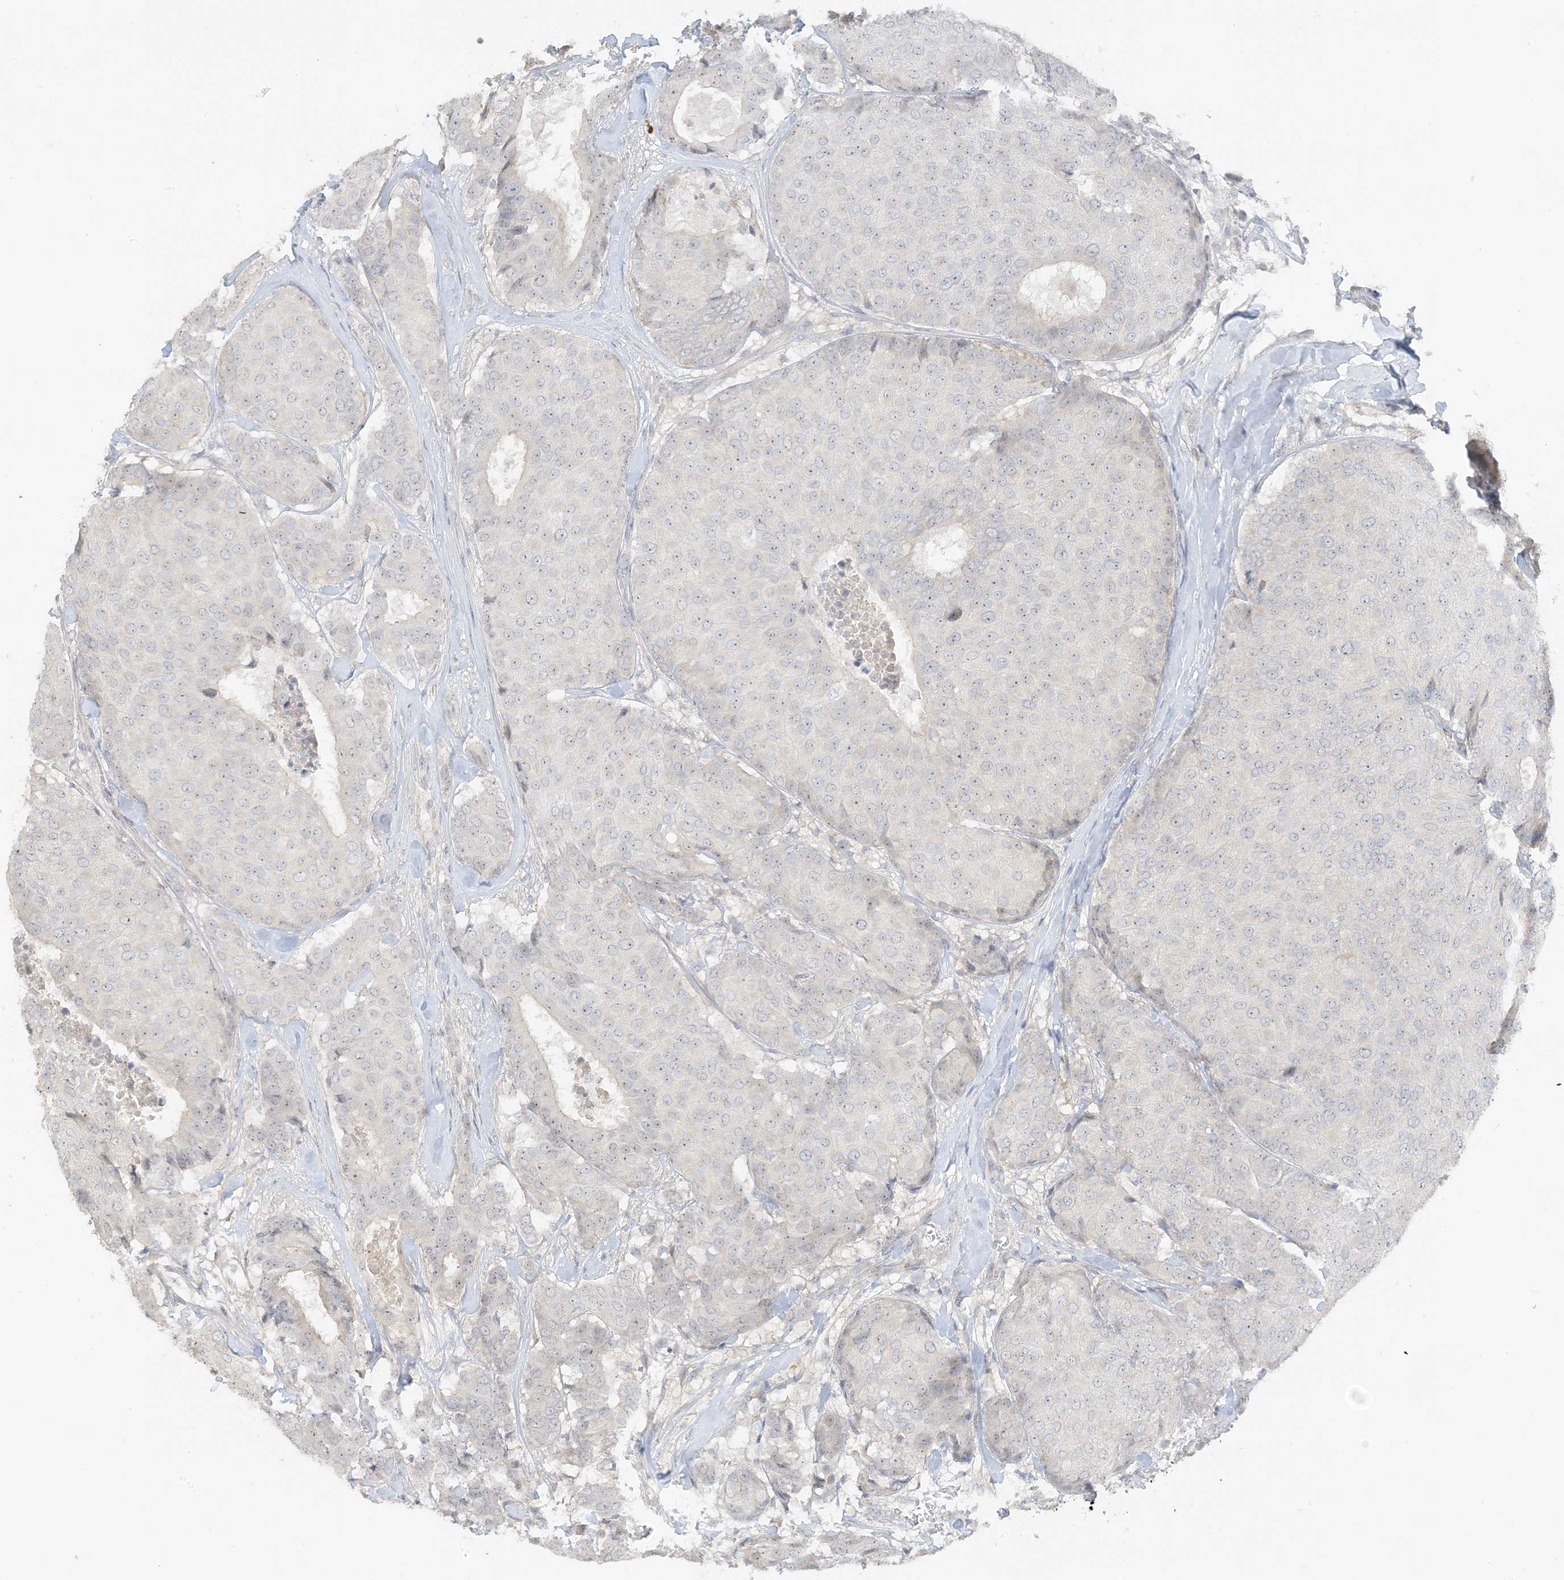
{"staining": {"intensity": "weak", "quantity": "<25%", "location": "nuclear"}, "tissue": "breast cancer", "cell_type": "Tumor cells", "image_type": "cancer", "snomed": [{"axis": "morphology", "description": "Duct carcinoma"}, {"axis": "topography", "description": "Breast"}], "caption": "The immunohistochemistry (IHC) image has no significant positivity in tumor cells of breast infiltrating ductal carcinoma tissue. The staining was performed using DAB (3,3'-diaminobenzidine) to visualize the protein expression in brown, while the nuclei were stained in blue with hematoxylin (Magnification: 20x).", "gene": "ETAA1", "patient": {"sex": "female", "age": 75}}